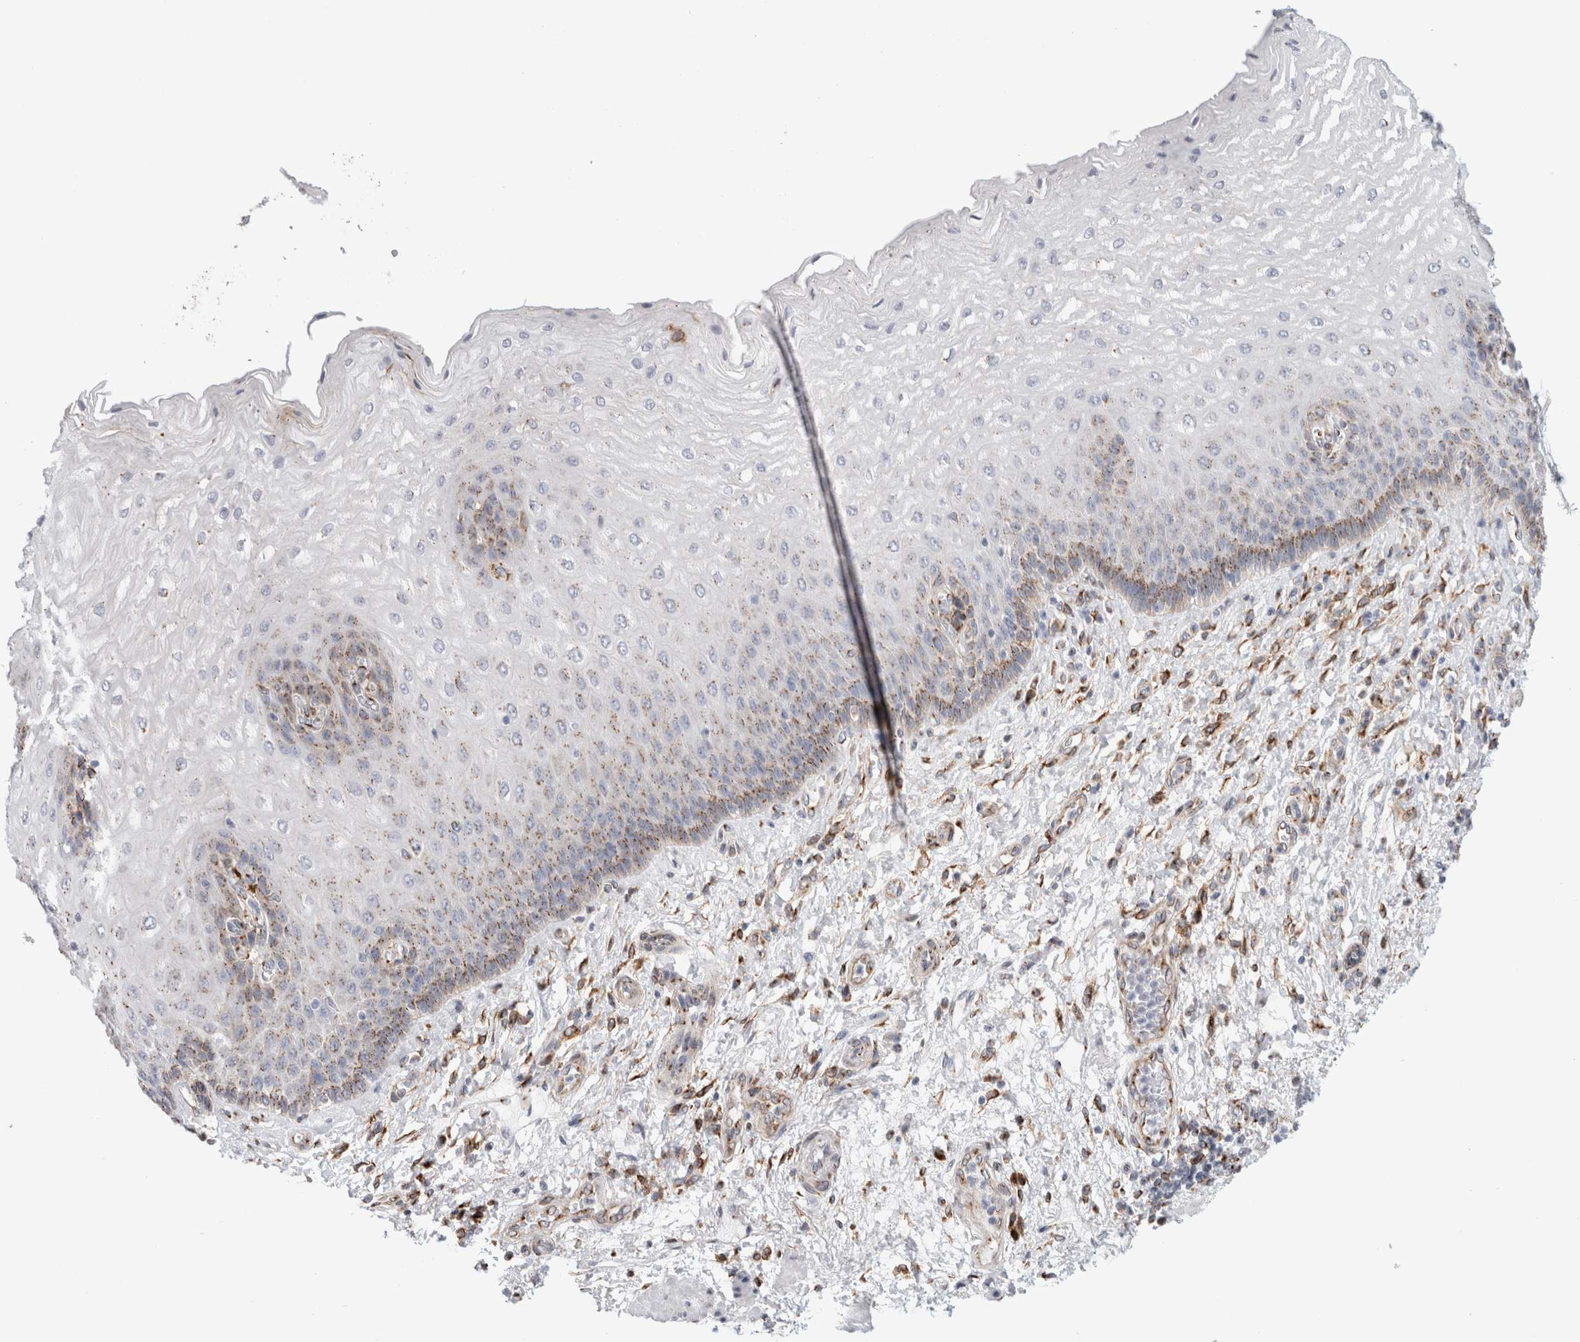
{"staining": {"intensity": "moderate", "quantity": "25%-75%", "location": "cytoplasmic/membranous"}, "tissue": "esophagus", "cell_type": "Squamous epithelial cells", "image_type": "normal", "snomed": [{"axis": "morphology", "description": "Normal tissue, NOS"}, {"axis": "topography", "description": "Esophagus"}], "caption": "Protein staining exhibits moderate cytoplasmic/membranous staining in approximately 25%-75% of squamous epithelial cells in normal esophagus.", "gene": "MCFD2", "patient": {"sex": "male", "age": 54}}